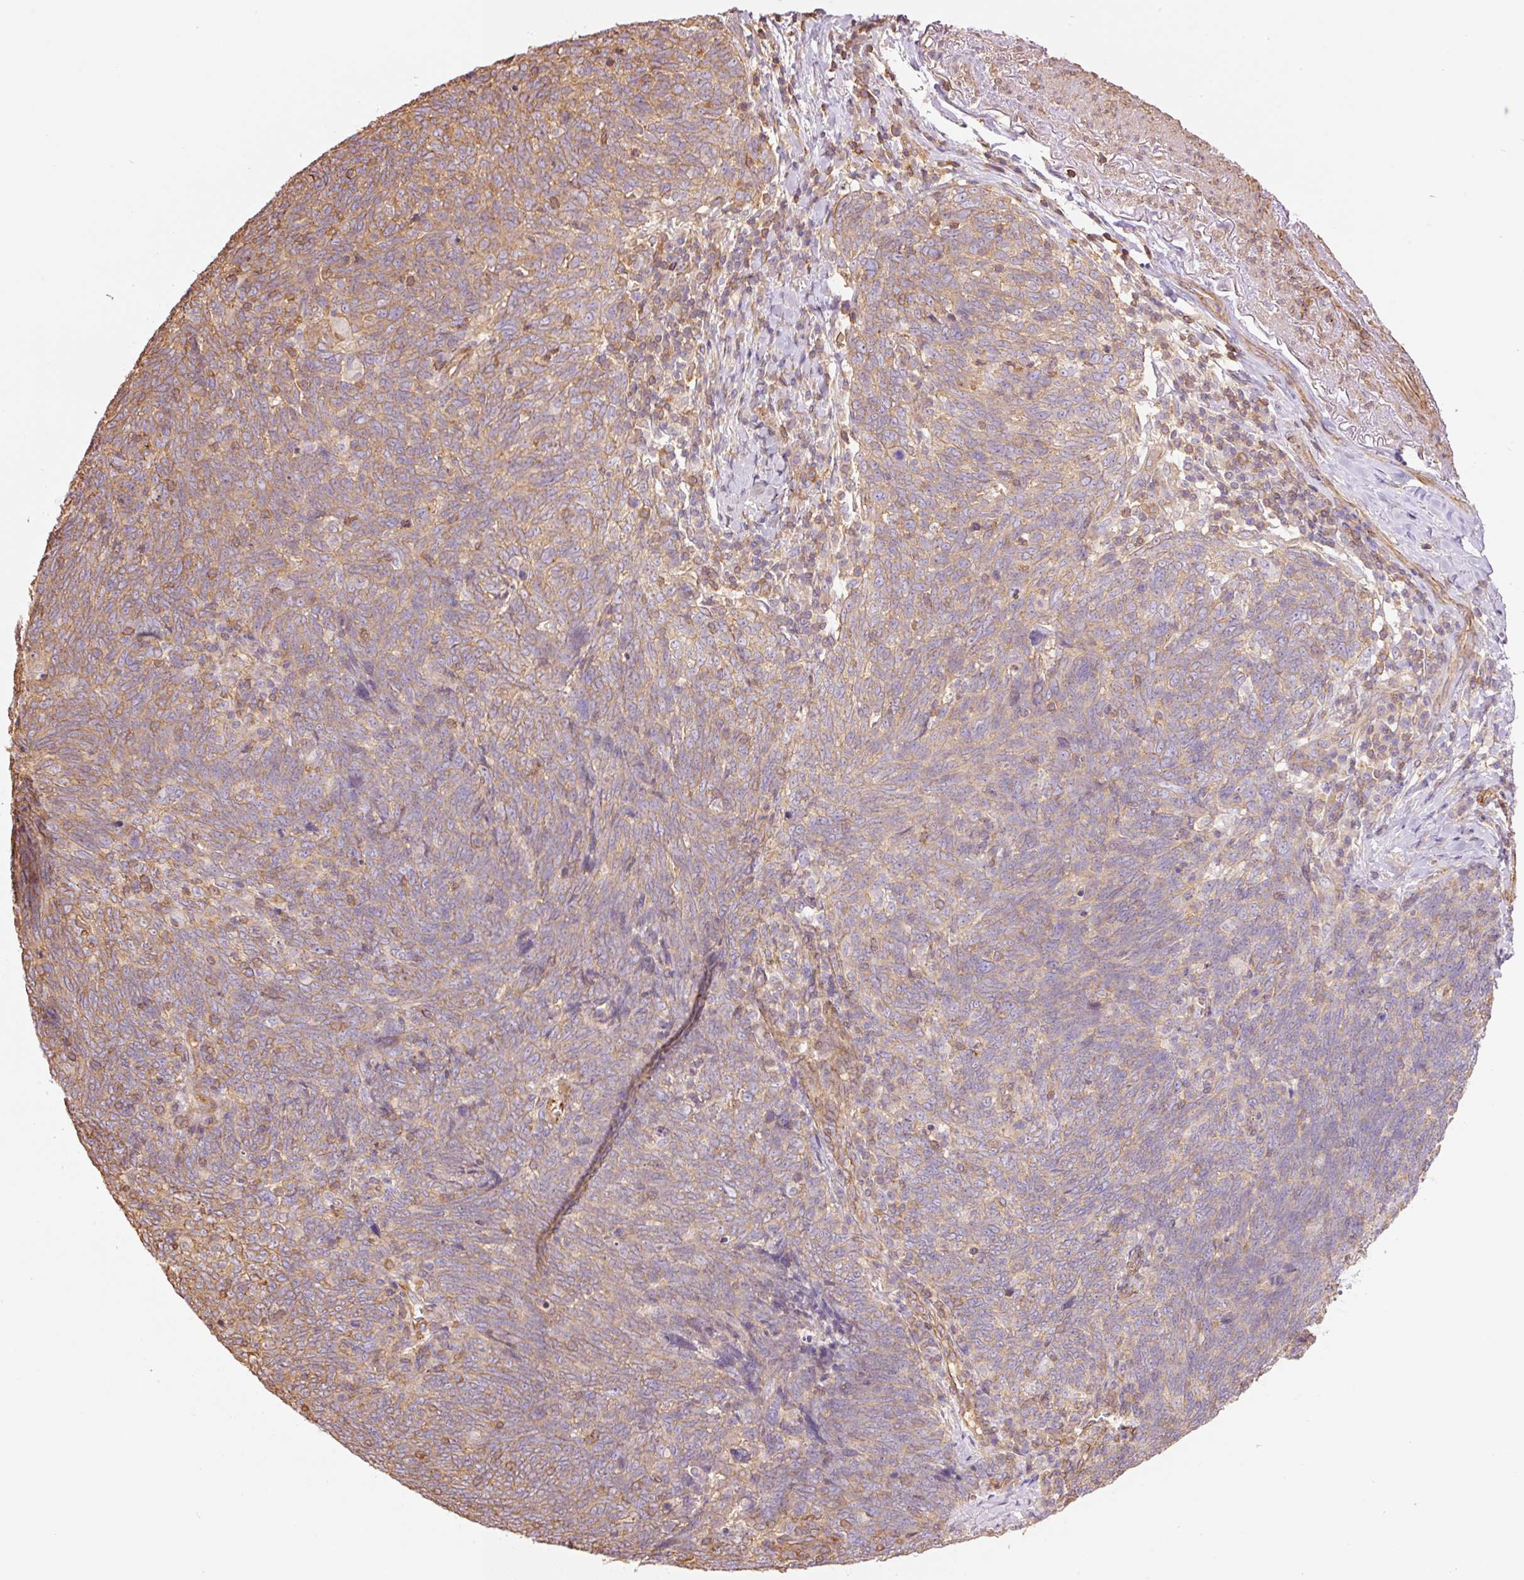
{"staining": {"intensity": "weak", "quantity": "25%-75%", "location": "cytoplasmic/membranous"}, "tissue": "lung cancer", "cell_type": "Tumor cells", "image_type": "cancer", "snomed": [{"axis": "morphology", "description": "Squamous cell carcinoma, NOS"}, {"axis": "topography", "description": "Lung"}], "caption": "Immunohistochemistry (IHC) of lung cancer exhibits low levels of weak cytoplasmic/membranous positivity in approximately 25%-75% of tumor cells. (DAB (3,3'-diaminobenzidine) = brown stain, brightfield microscopy at high magnification).", "gene": "PPP1R1B", "patient": {"sex": "female", "age": 72}}